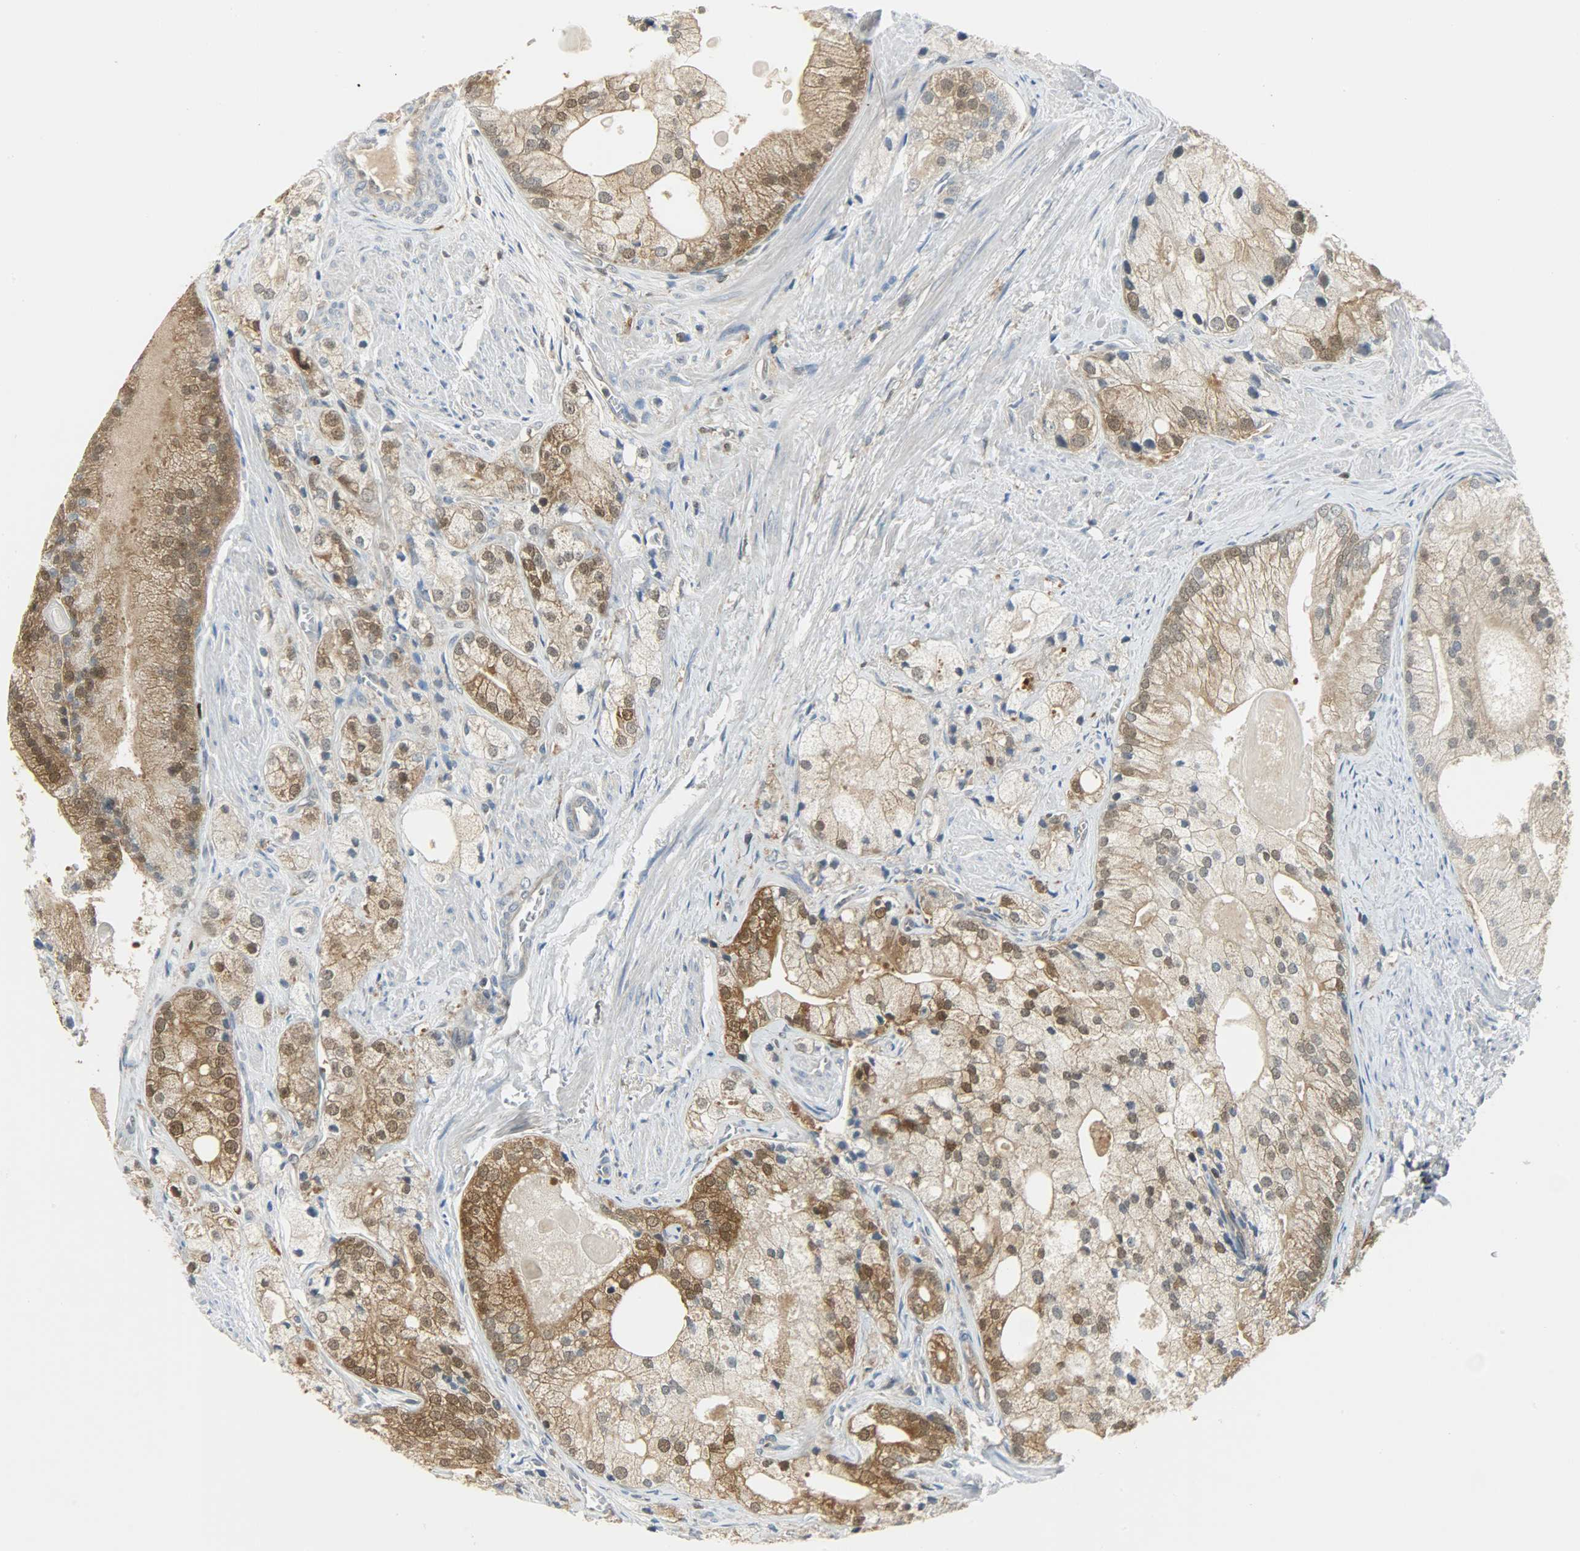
{"staining": {"intensity": "moderate", "quantity": ">75%", "location": "cytoplasmic/membranous,nuclear"}, "tissue": "prostate cancer", "cell_type": "Tumor cells", "image_type": "cancer", "snomed": [{"axis": "morphology", "description": "Adenocarcinoma, Low grade"}, {"axis": "topography", "description": "Prostate"}], "caption": "This is a photomicrograph of IHC staining of prostate adenocarcinoma (low-grade), which shows moderate positivity in the cytoplasmic/membranous and nuclear of tumor cells.", "gene": "EIF4EBP1", "patient": {"sex": "male", "age": 69}}